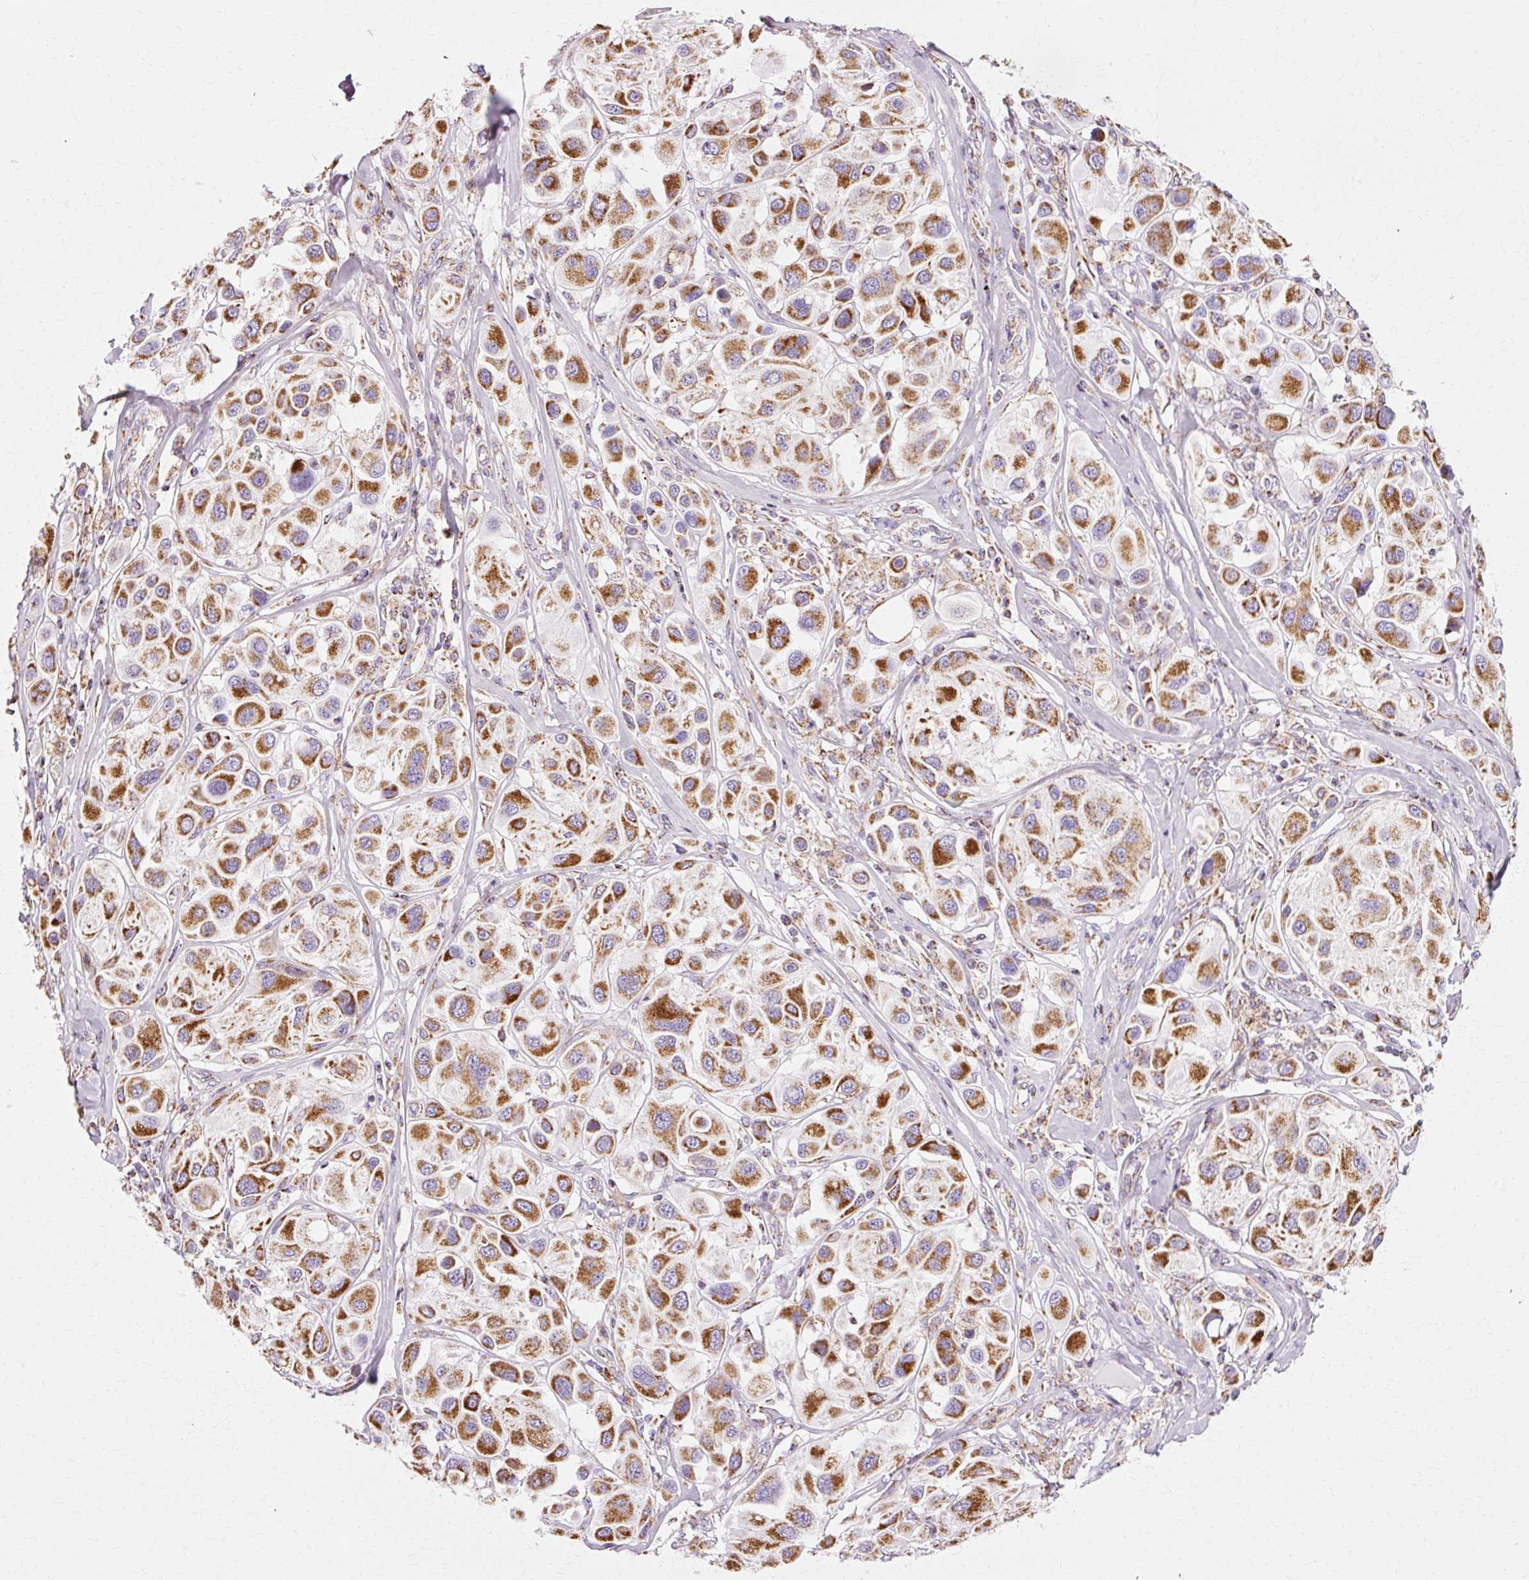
{"staining": {"intensity": "strong", "quantity": ">75%", "location": "cytoplasmic/membranous"}, "tissue": "melanoma", "cell_type": "Tumor cells", "image_type": "cancer", "snomed": [{"axis": "morphology", "description": "Malignant melanoma, Metastatic site"}, {"axis": "topography", "description": "Skin"}], "caption": "The immunohistochemical stain highlights strong cytoplasmic/membranous positivity in tumor cells of malignant melanoma (metastatic site) tissue. (IHC, brightfield microscopy, high magnification).", "gene": "ATP5PO", "patient": {"sex": "male", "age": 41}}